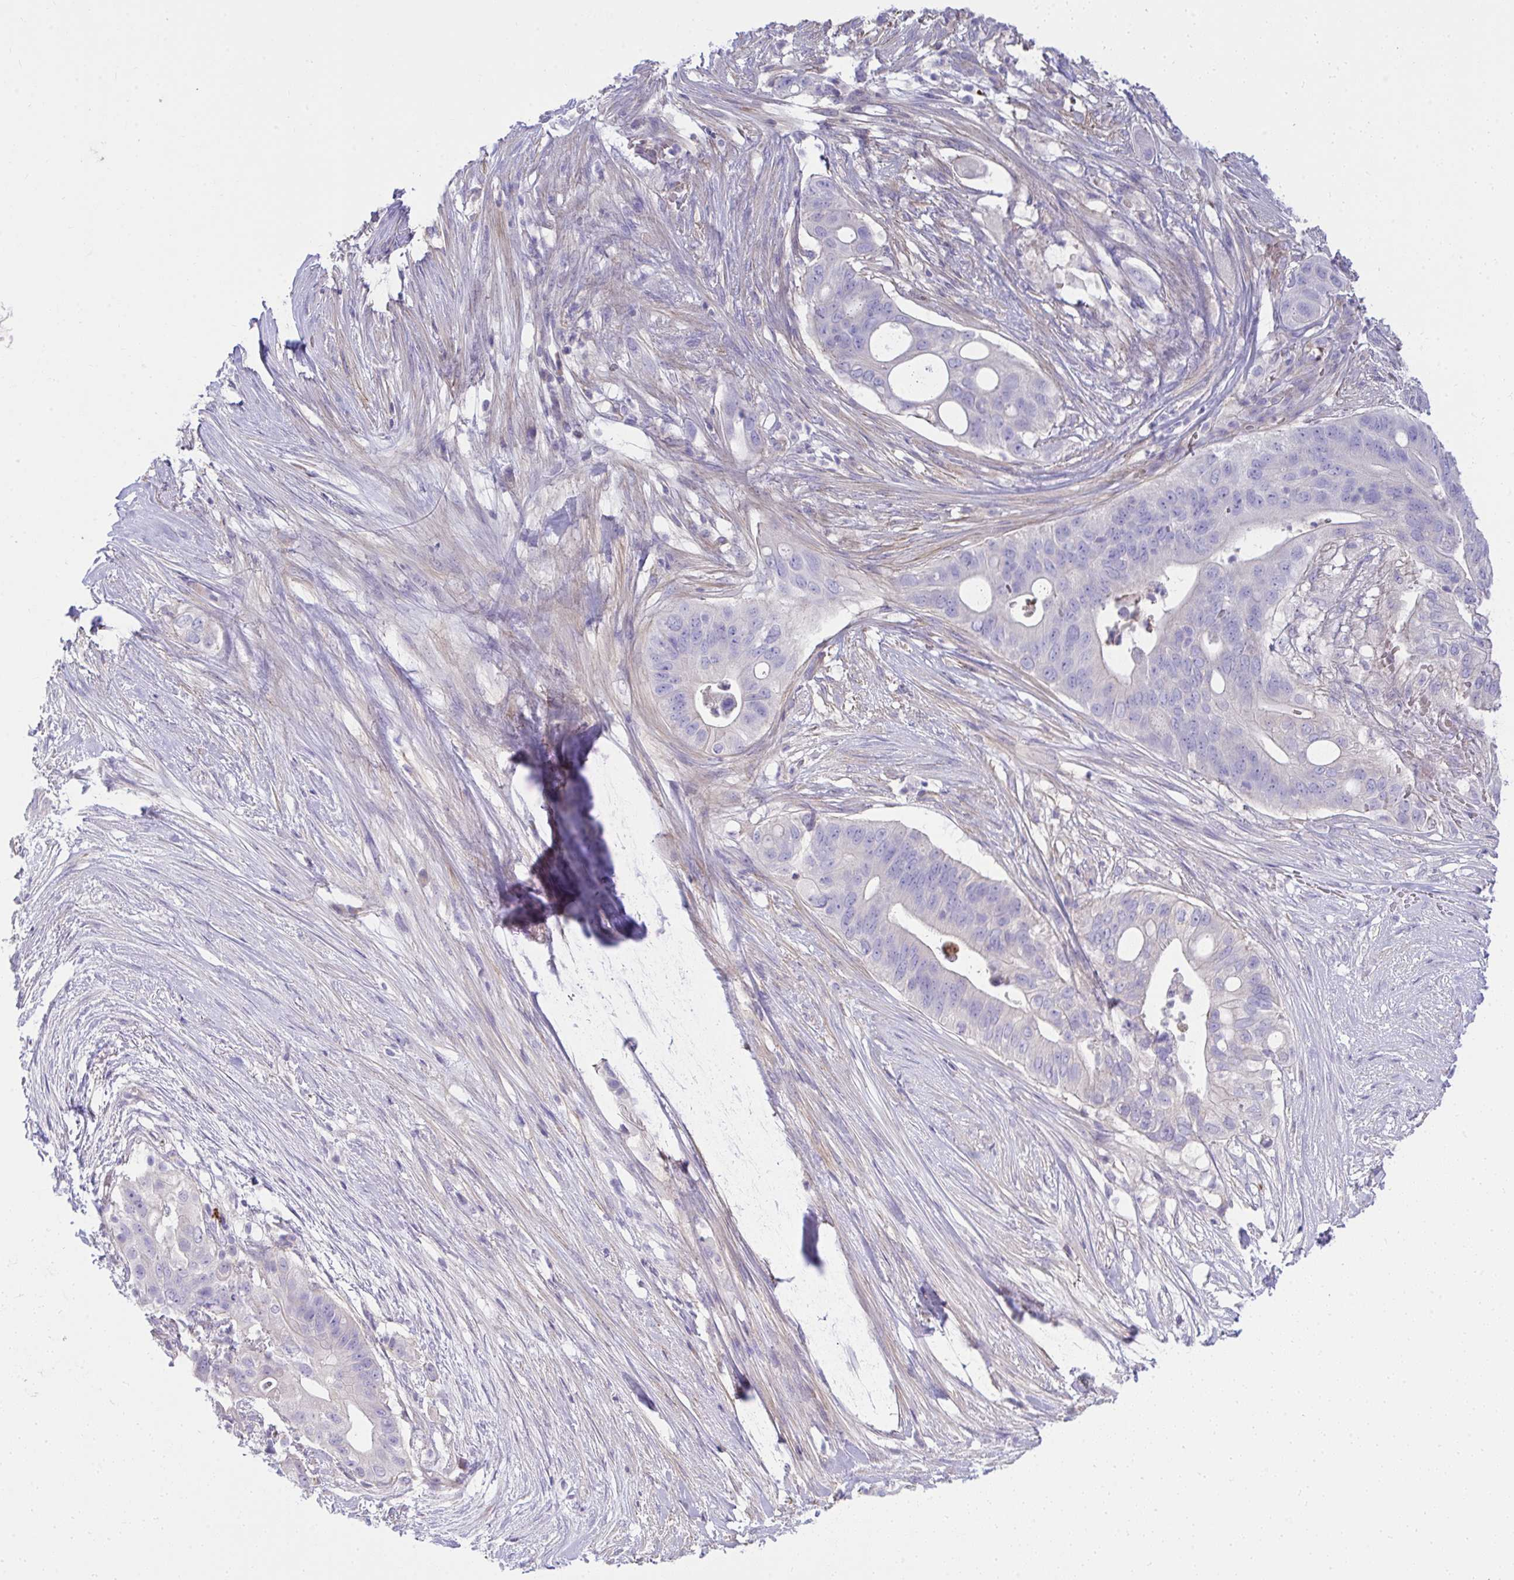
{"staining": {"intensity": "negative", "quantity": "none", "location": "none"}, "tissue": "pancreatic cancer", "cell_type": "Tumor cells", "image_type": "cancer", "snomed": [{"axis": "morphology", "description": "Adenocarcinoma, NOS"}, {"axis": "topography", "description": "Pancreas"}], "caption": "Tumor cells are negative for brown protein staining in adenocarcinoma (pancreatic). The staining is performed using DAB brown chromogen with nuclei counter-stained in using hematoxylin.", "gene": "LRRC36", "patient": {"sex": "female", "age": 72}}